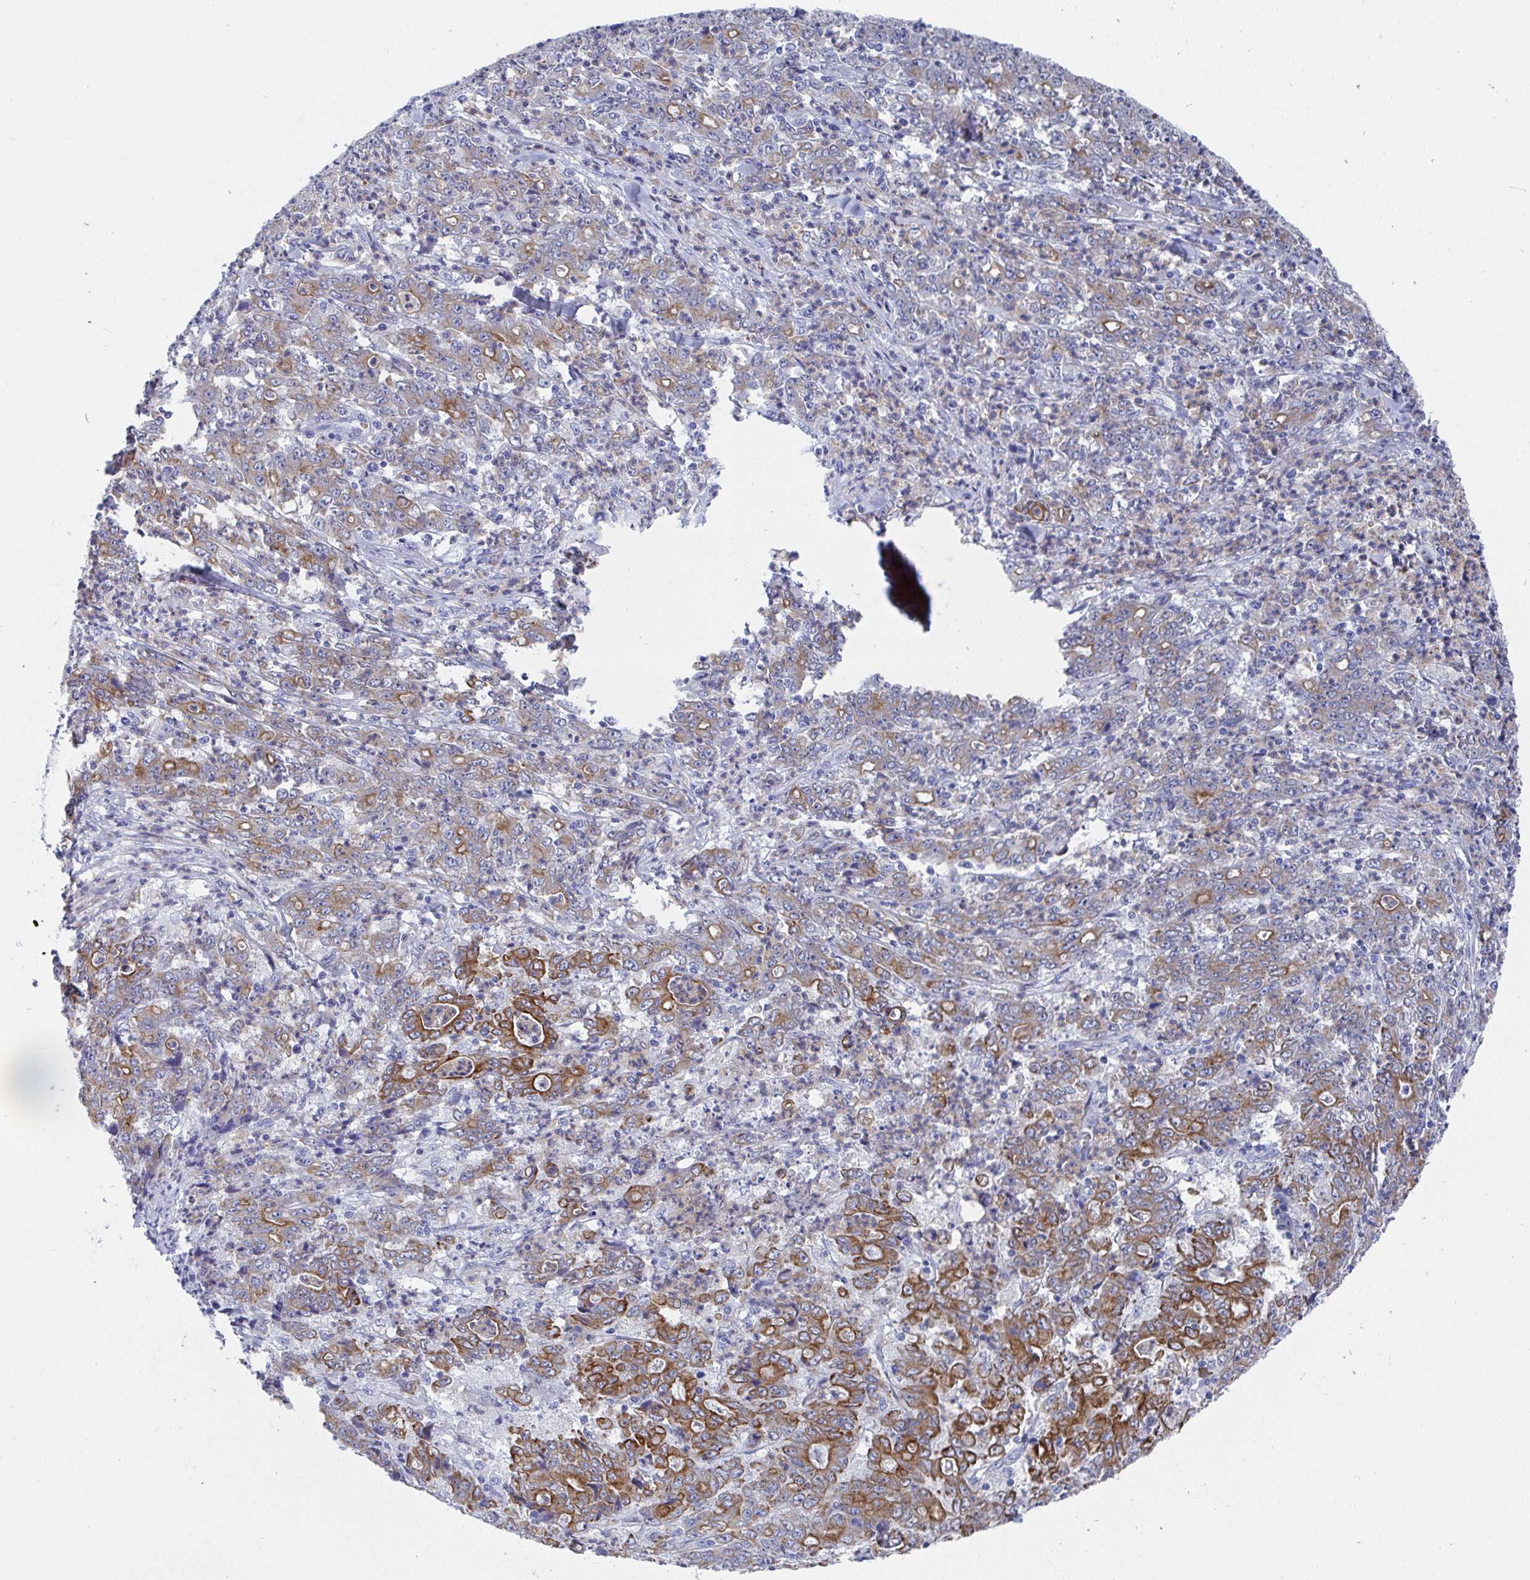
{"staining": {"intensity": "moderate", "quantity": "25%-75%", "location": "cytoplasmic/membranous"}, "tissue": "stomach cancer", "cell_type": "Tumor cells", "image_type": "cancer", "snomed": [{"axis": "morphology", "description": "Adenocarcinoma, NOS"}, {"axis": "topography", "description": "Stomach, lower"}], "caption": "Tumor cells exhibit medium levels of moderate cytoplasmic/membranous positivity in approximately 25%-75% of cells in human stomach cancer.", "gene": "CLDN8", "patient": {"sex": "female", "age": 71}}